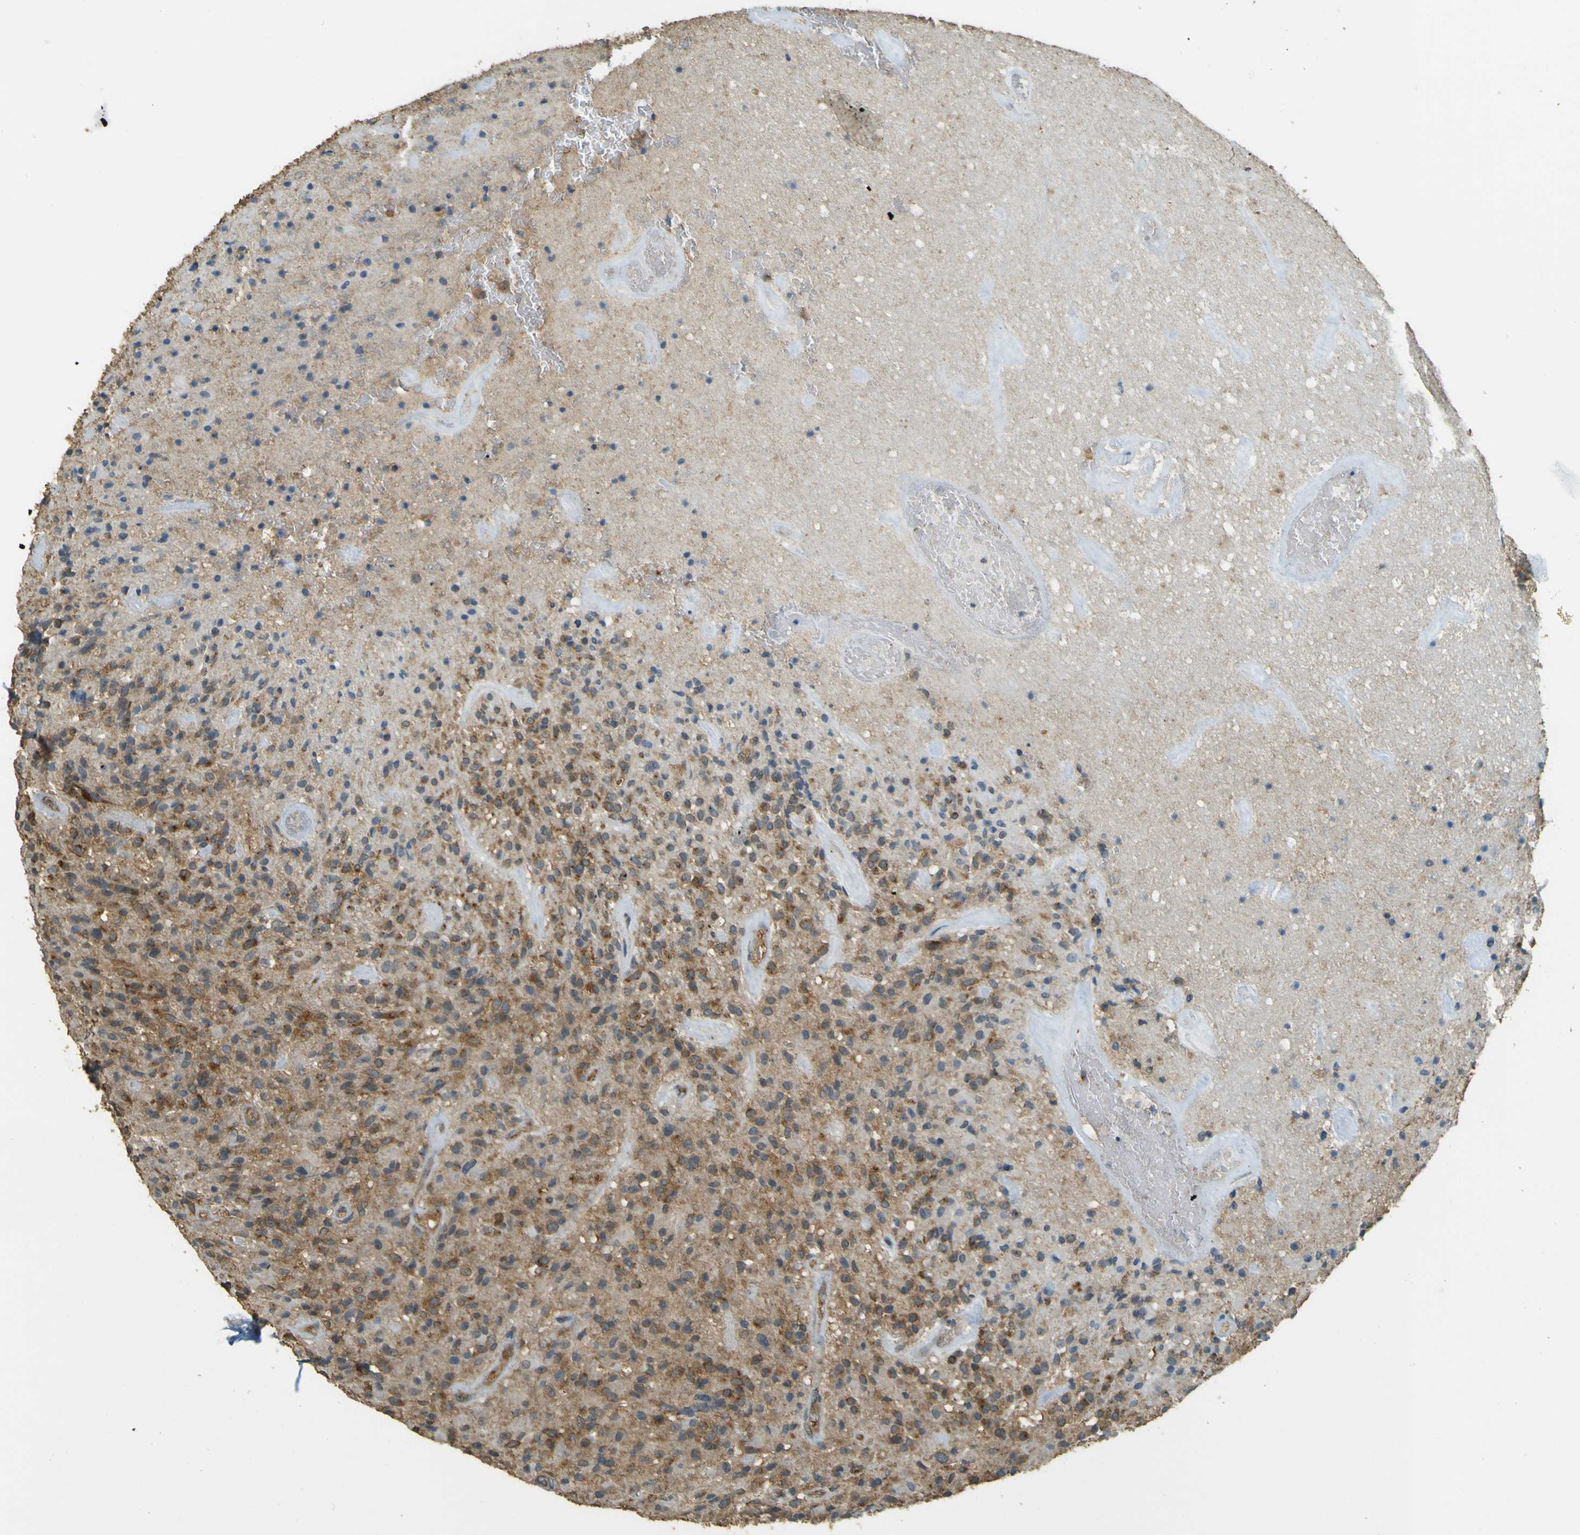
{"staining": {"intensity": "moderate", "quantity": "25%-75%", "location": "cytoplasmic/membranous"}, "tissue": "glioma", "cell_type": "Tumor cells", "image_type": "cancer", "snomed": [{"axis": "morphology", "description": "Glioma, malignant, High grade"}, {"axis": "topography", "description": "Brain"}], "caption": "A brown stain shows moderate cytoplasmic/membranous staining of a protein in human high-grade glioma (malignant) tumor cells.", "gene": "GOLGA1", "patient": {"sex": "male", "age": 71}}